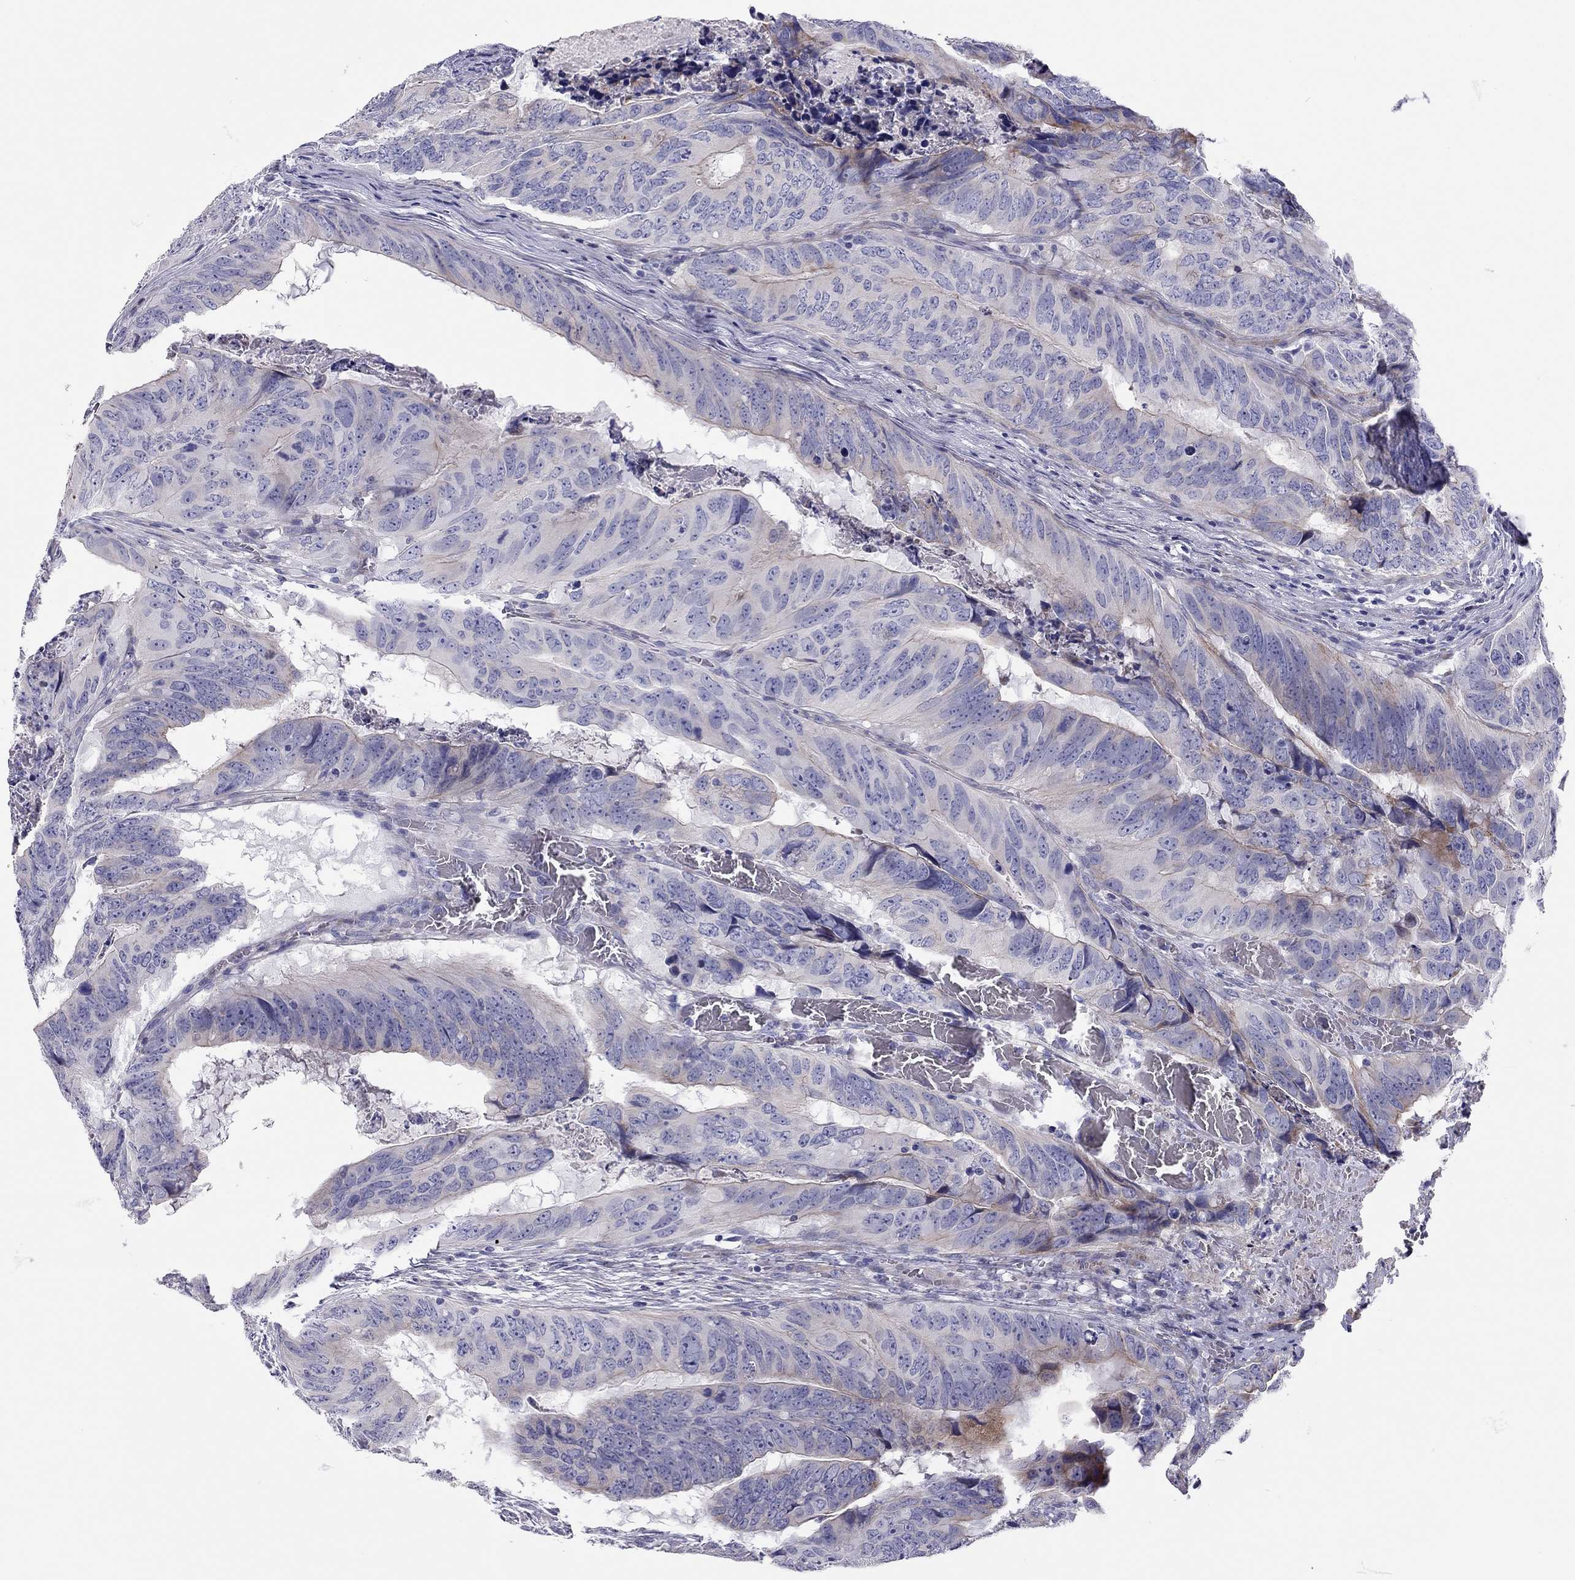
{"staining": {"intensity": "weak", "quantity": "<25%", "location": "cytoplasmic/membranous"}, "tissue": "colorectal cancer", "cell_type": "Tumor cells", "image_type": "cancer", "snomed": [{"axis": "morphology", "description": "Adenocarcinoma, NOS"}, {"axis": "topography", "description": "Colon"}], "caption": "Photomicrograph shows no protein expression in tumor cells of colorectal adenocarcinoma tissue. Nuclei are stained in blue.", "gene": "SCARB1", "patient": {"sex": "male", "age": 79}}